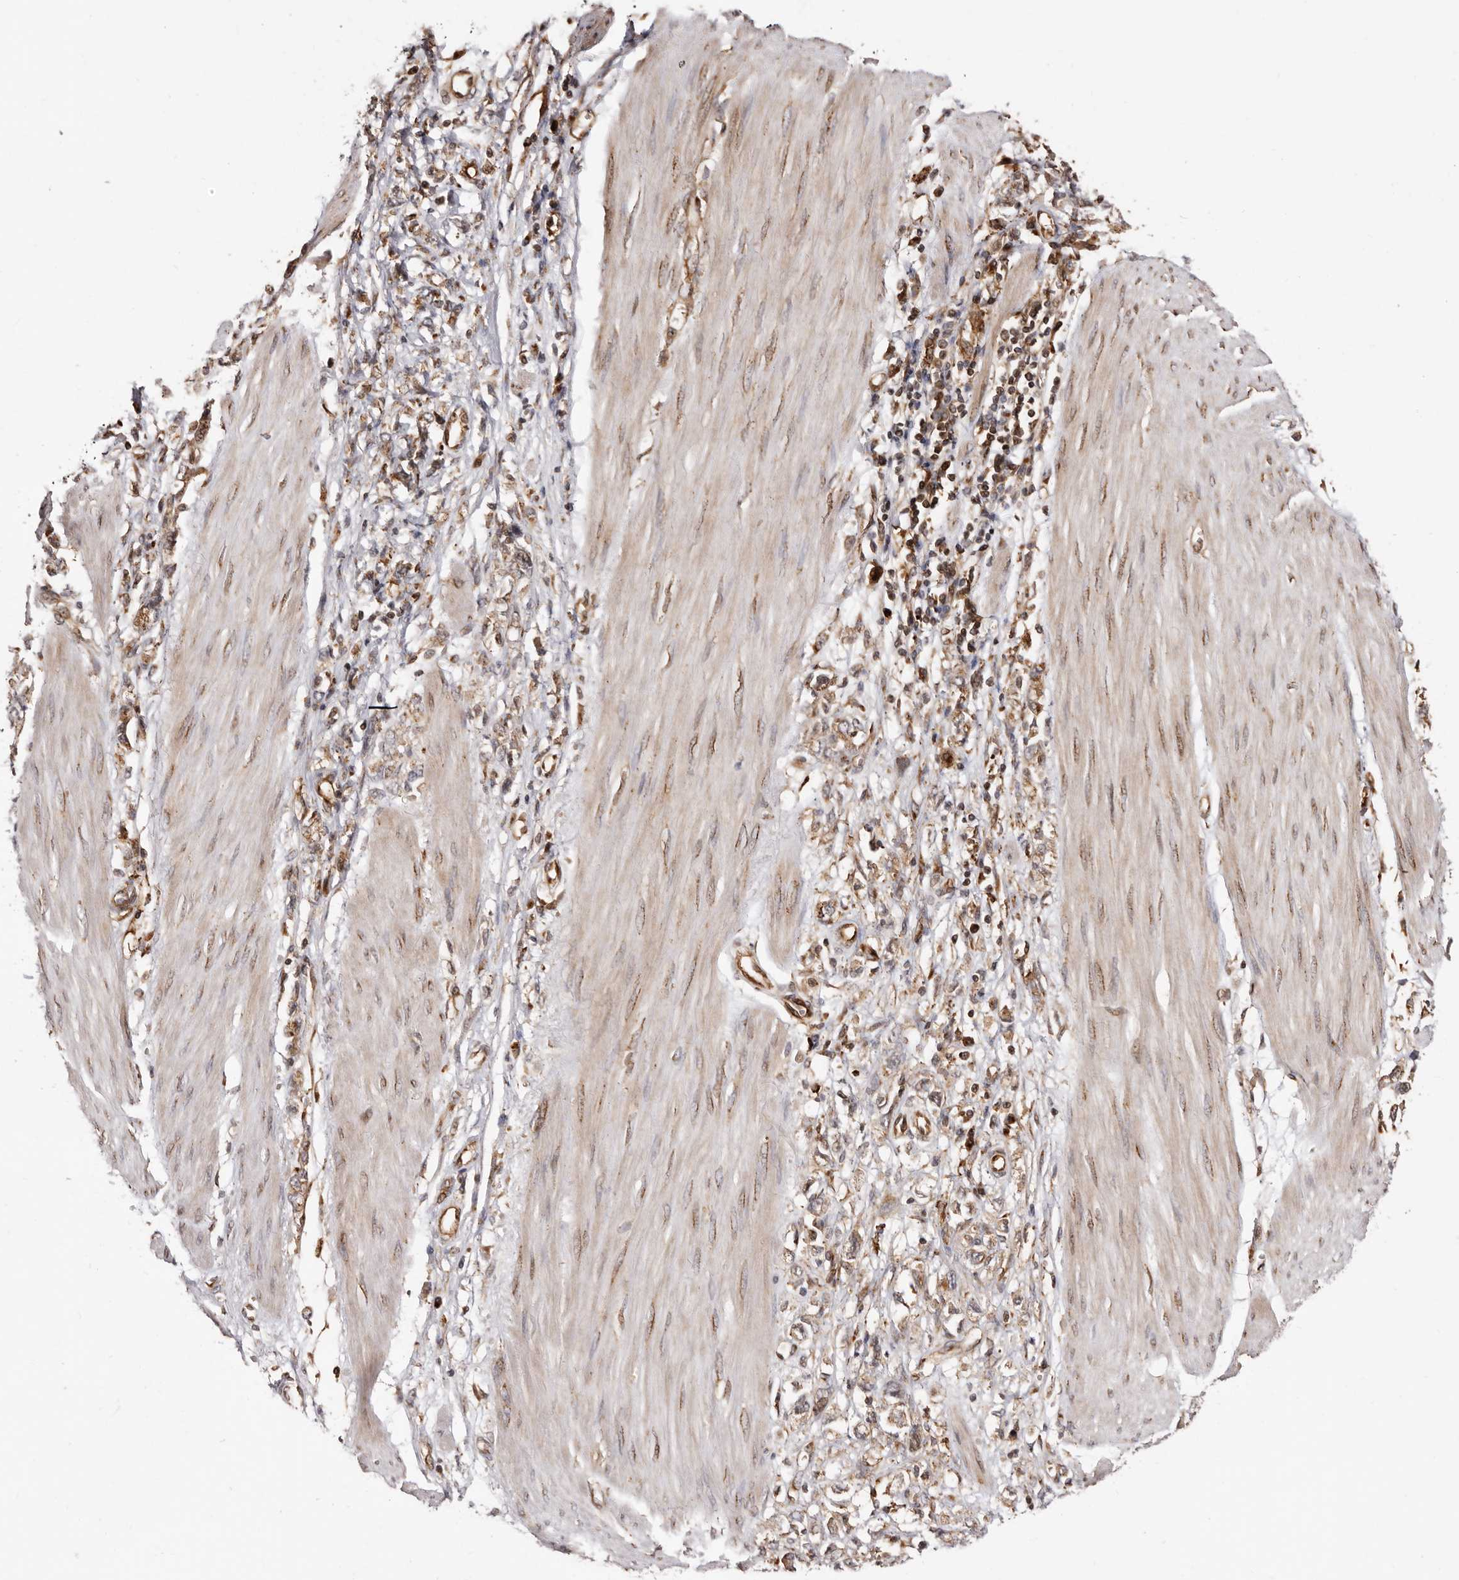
{"staining": {"intensity": "moderate", "quantity": "25%-75%", "location": "cytoplasmic/membranous"}, "tissue": "stomach cancer", "cell_type": "Tumor cells", "image_type": "cancer", "snomed": [{"axis": "morphology", "description": "Adenocarcinoma, NOS"}, {"axis": "topography", "description": "Stomach"}], "caption": "Protein staining of stomach cancer (adenocarcinoma) tissue exhibits moderate cytoplasmic/membranous staining in about 25%-75% of tumor cells.", "gene": "GPR27", "patient": {"sex": "female", "age": 76}}